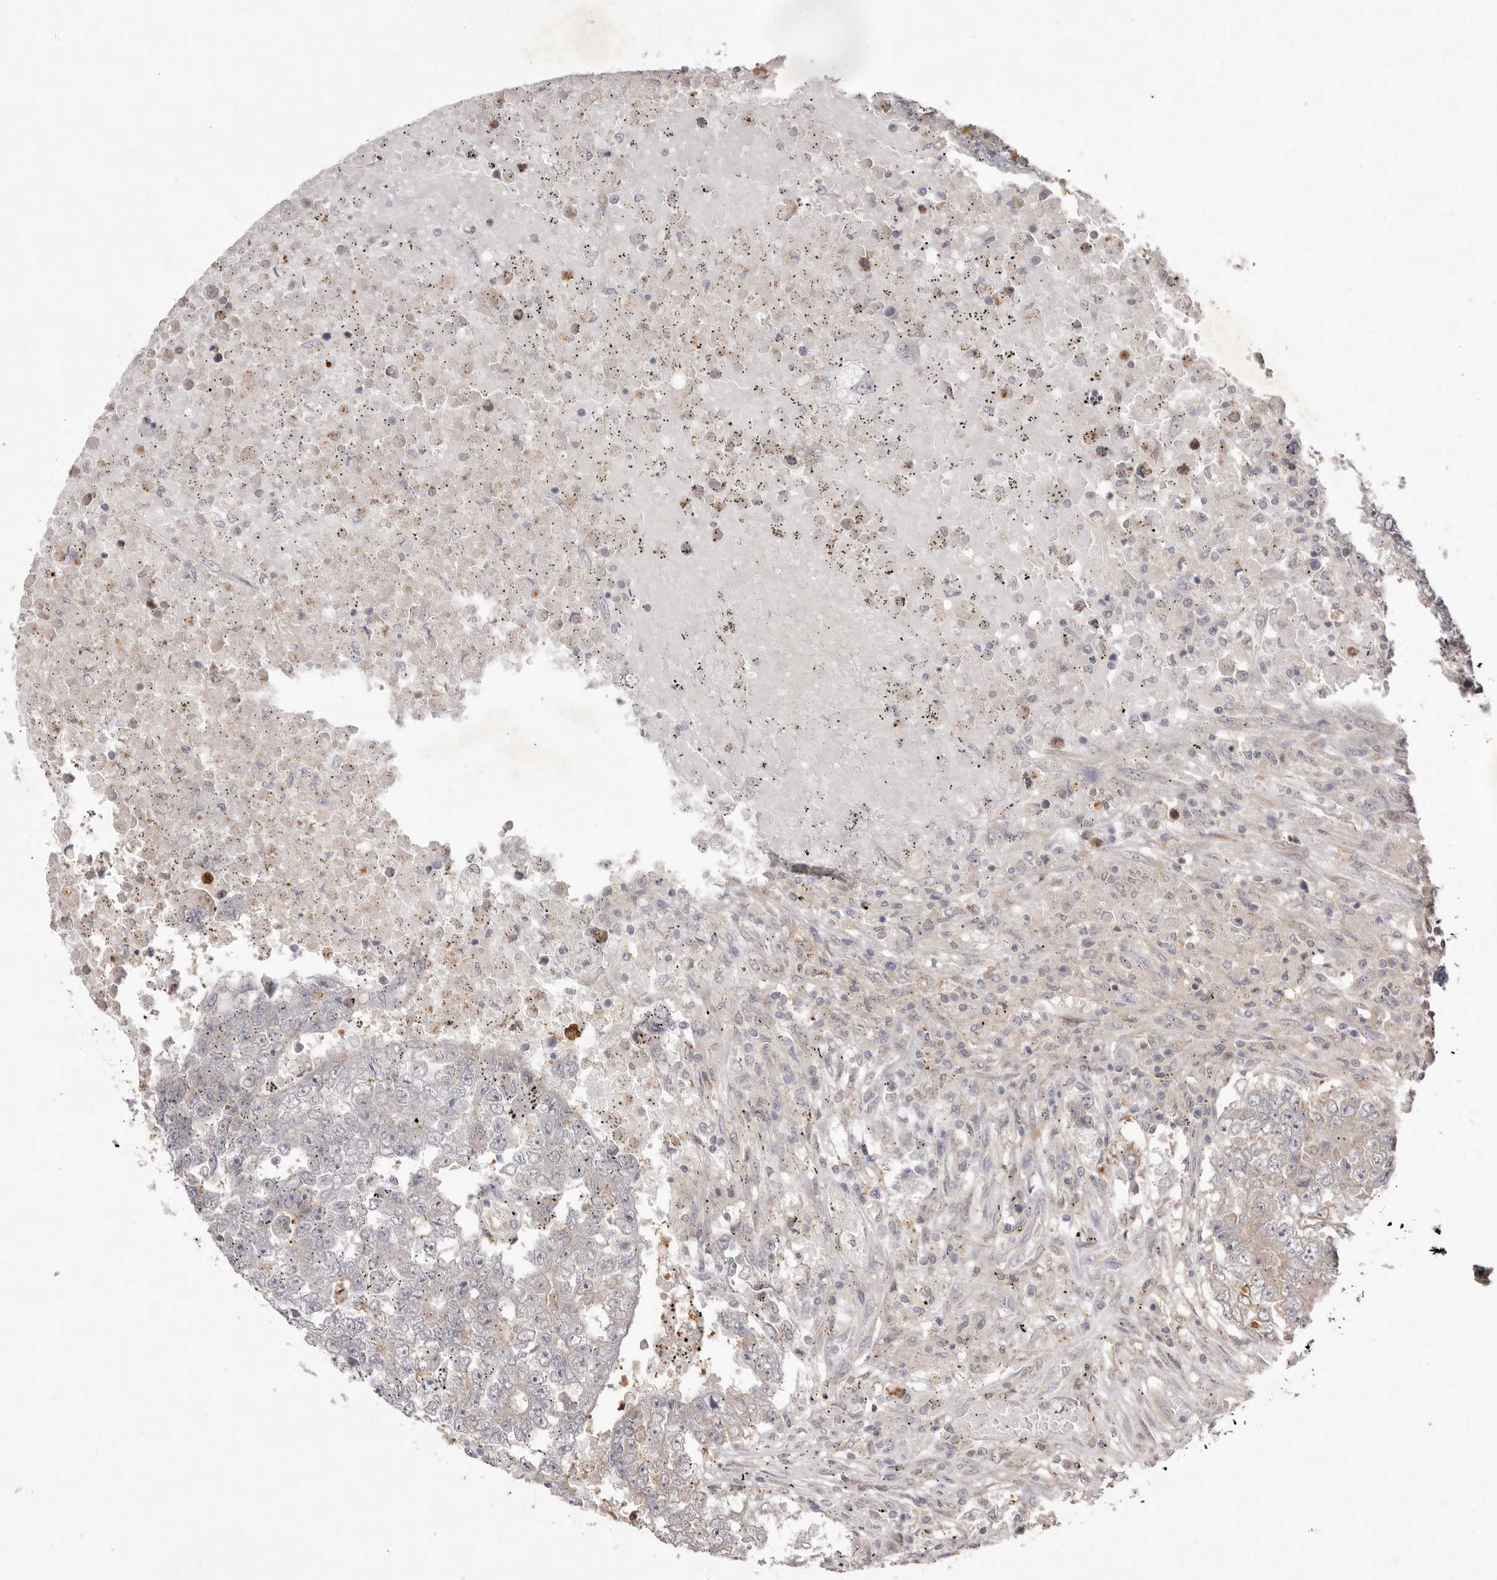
{"staining": {"intensity": "weak", "quantity": "25%-75%", "location": "cytoplasmic/membranous"}, "tissue": "testis cancer", "cell_type": "Tumor cells", "image_type": "cancer", "snomed": [{"axis": "morphology", "description": "Carcinoma, Embryonal, NOS"}, {"axis": "topography", "description": "Testis"}], "caption": "This micrograph demonstrates immunohistochemistry staining of testis cancer, with low weak cytoplasmic/membranous staining in approximately 25%-75% of tumor cells.", "gene": "TADA1", "patient": {"sex": "male", "age": 25}}